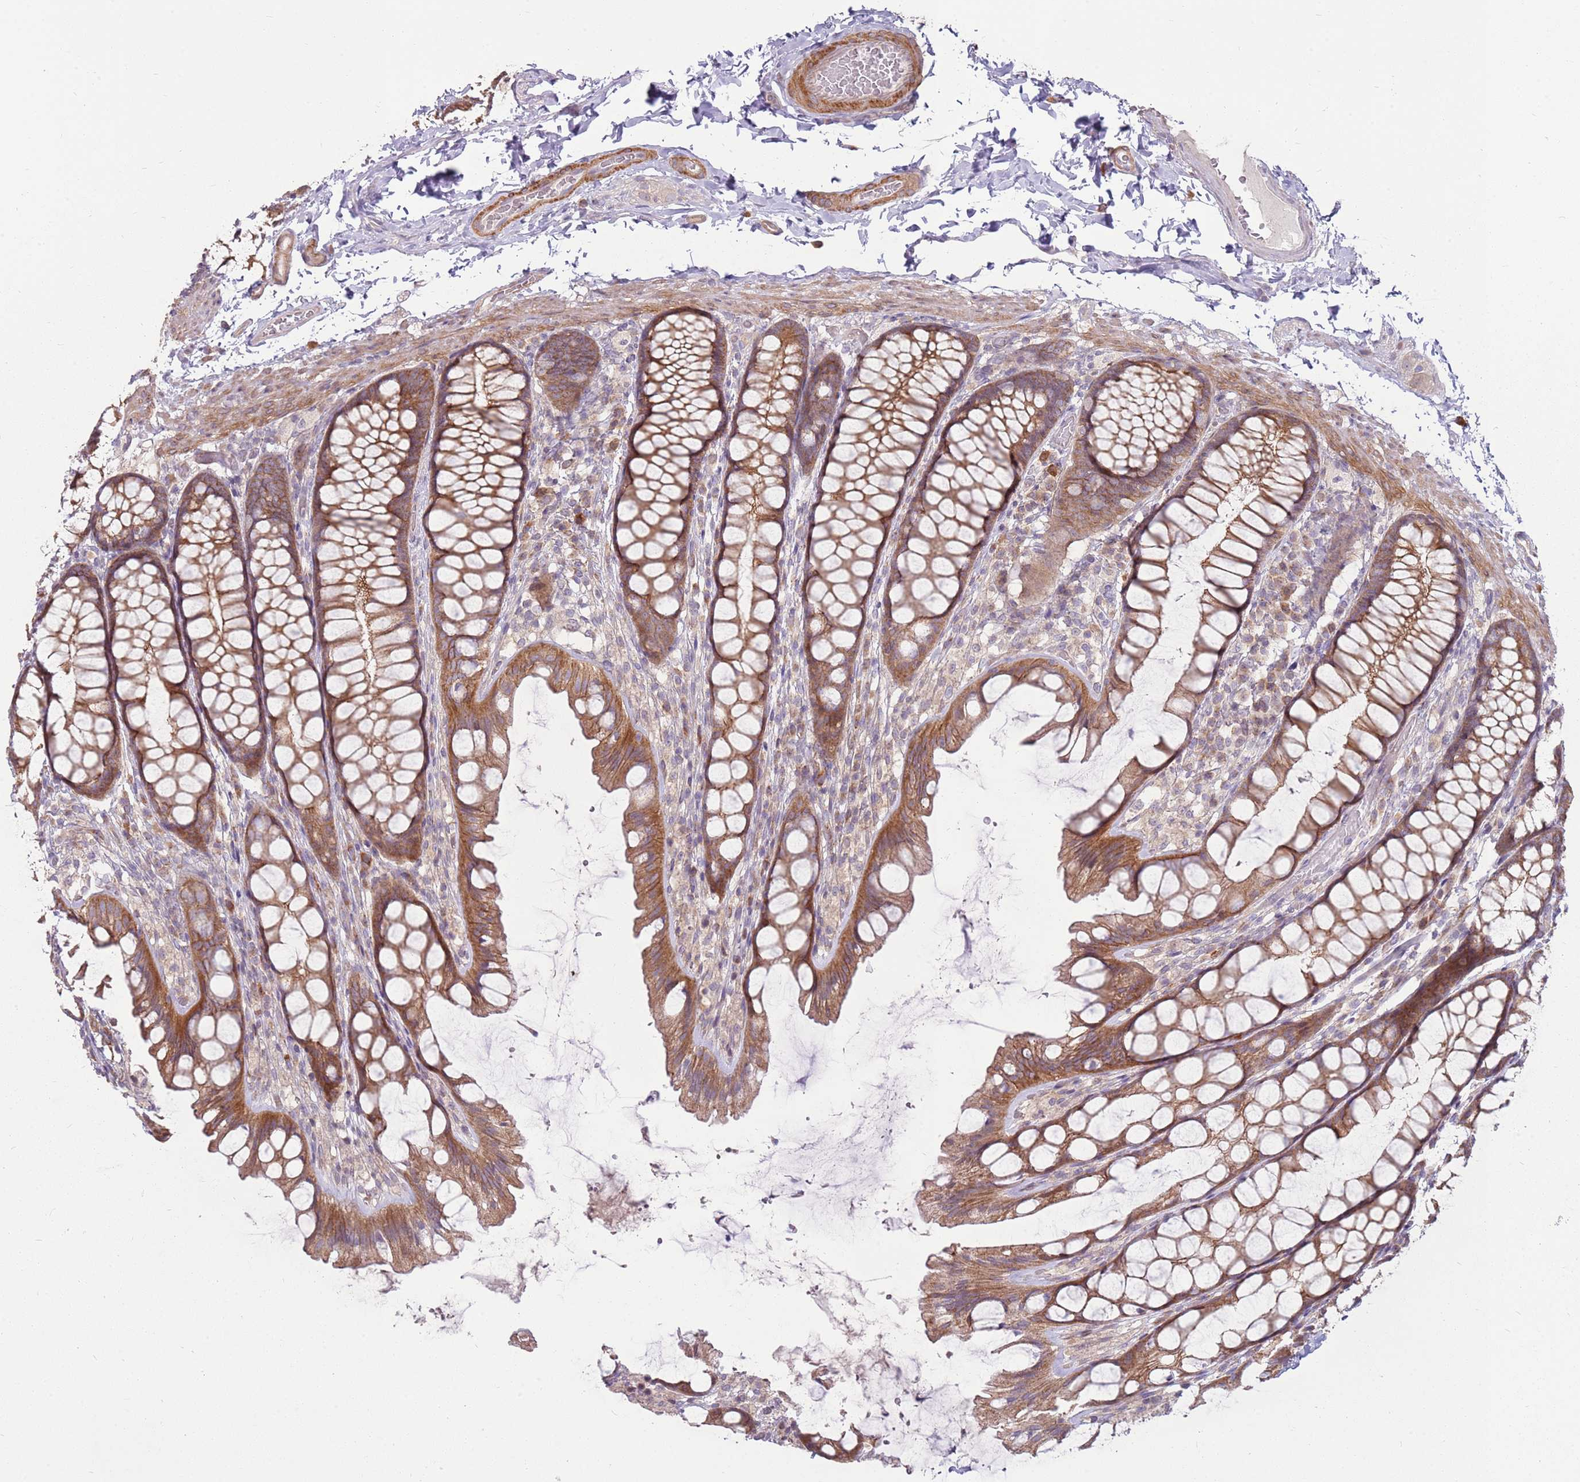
{"staining": {"intensity": "moderate", "quantity": ">75%", "location": "cytoplasmic/membranous"}, "tissue": "colon", "cell_type": "Endothelial cells", "image_type": "normal", "snomed": [{"axis": "morphology", "description": "Normal tissue, NOS"}, {"axis": "topography", "description": "Colon"}], "caption": "This image exhibits IHC staining of normal colon, with medium moderate cytoplasmic/membranous expression in about >75% of endothelial cells.", "gene": "SPATA31D1", "patient": {"sex": "male", "age": 47}}